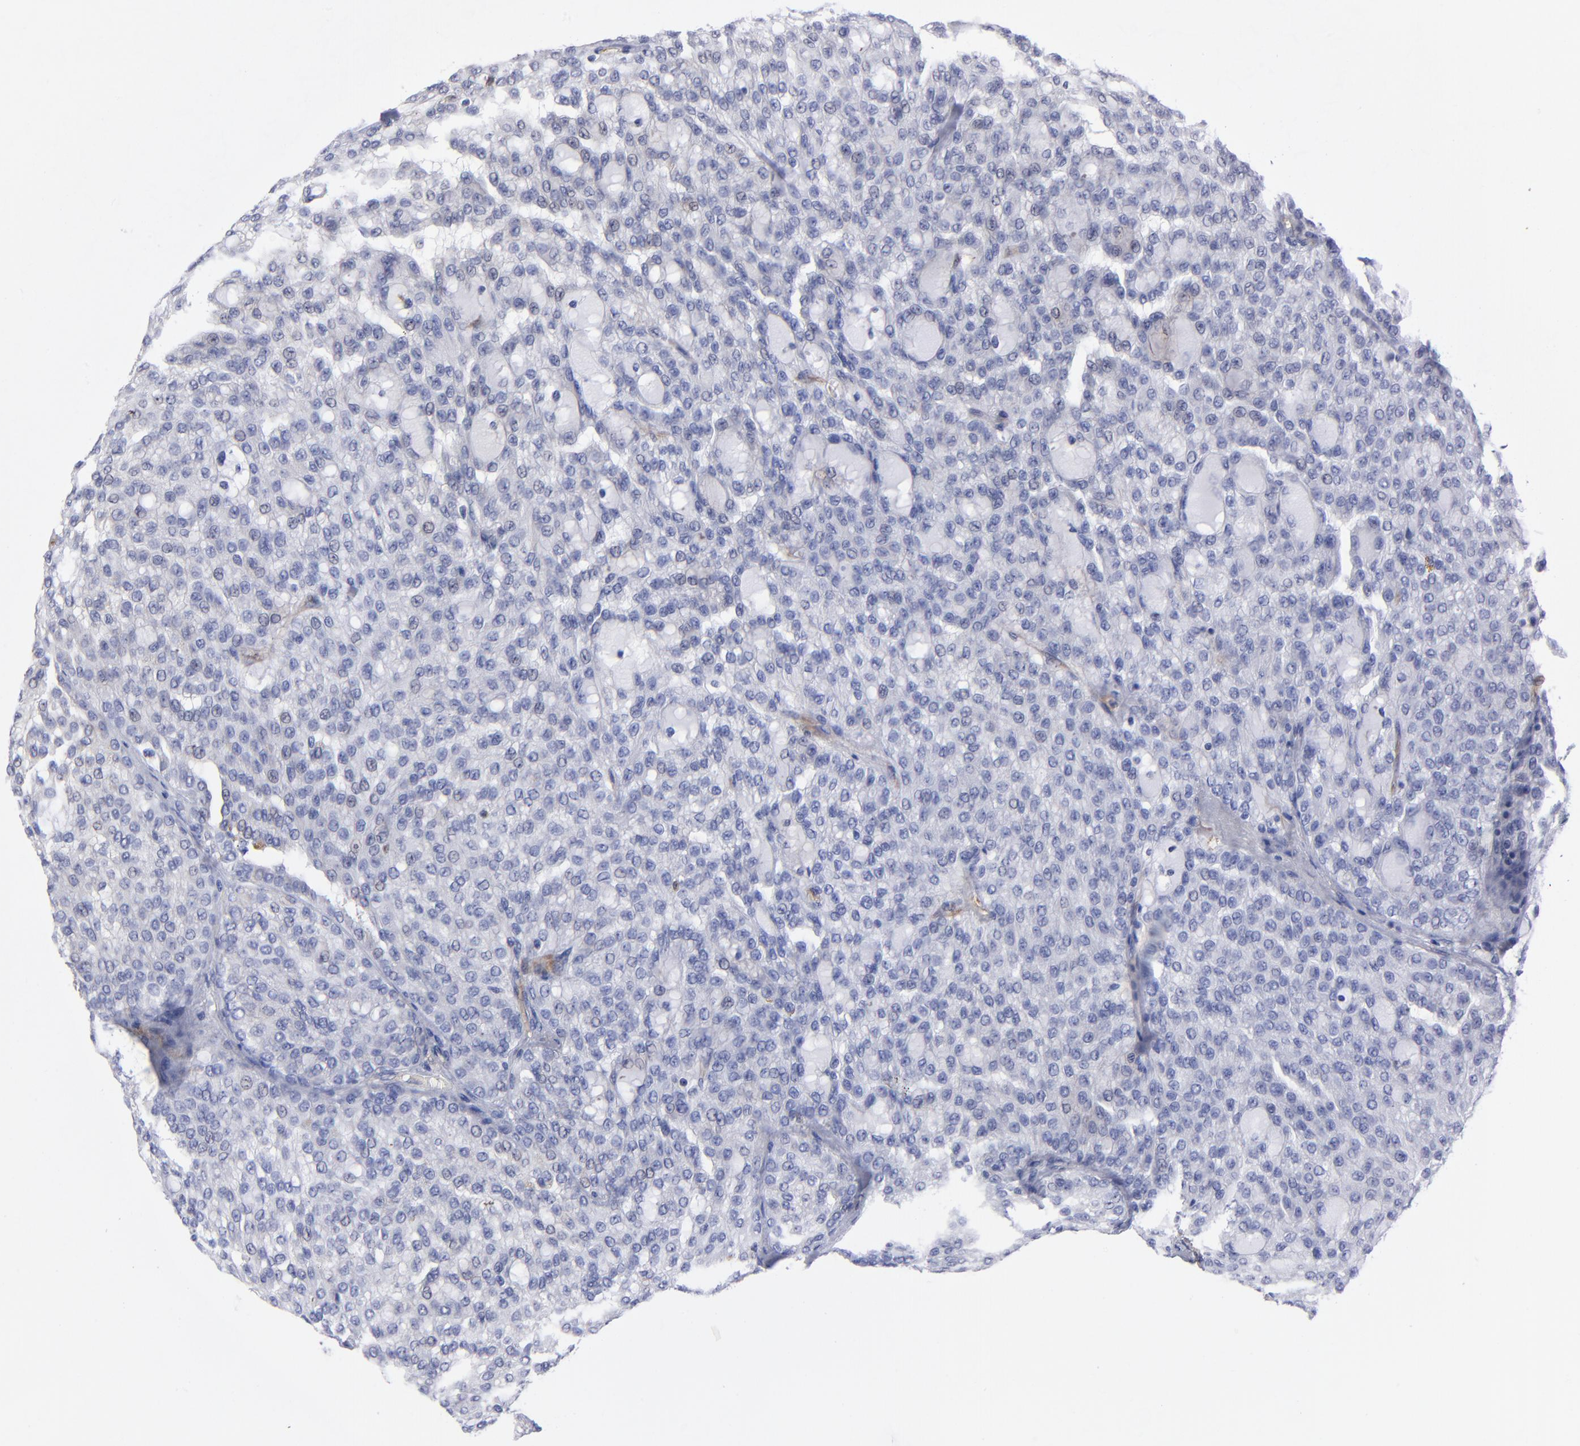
{"staining": {"intensity": "negative", "quantity": "none", "location": "none"}, "tissue": "renal cancer", "cell_type": "Tumor cells", "image_type": "cancer", "snomed": [{"axis": "morphology", "description": "Adenocarcinoma, NOS"}, {"axis": "topography", "description": "Kidney"}], "caption": "DAB immunohistochemical staining of adenocarcinoma (renal) reveals no significant positivity in tumor cells.", "gene": "CILP", "patient": {"sex": "male", "age": 63}}